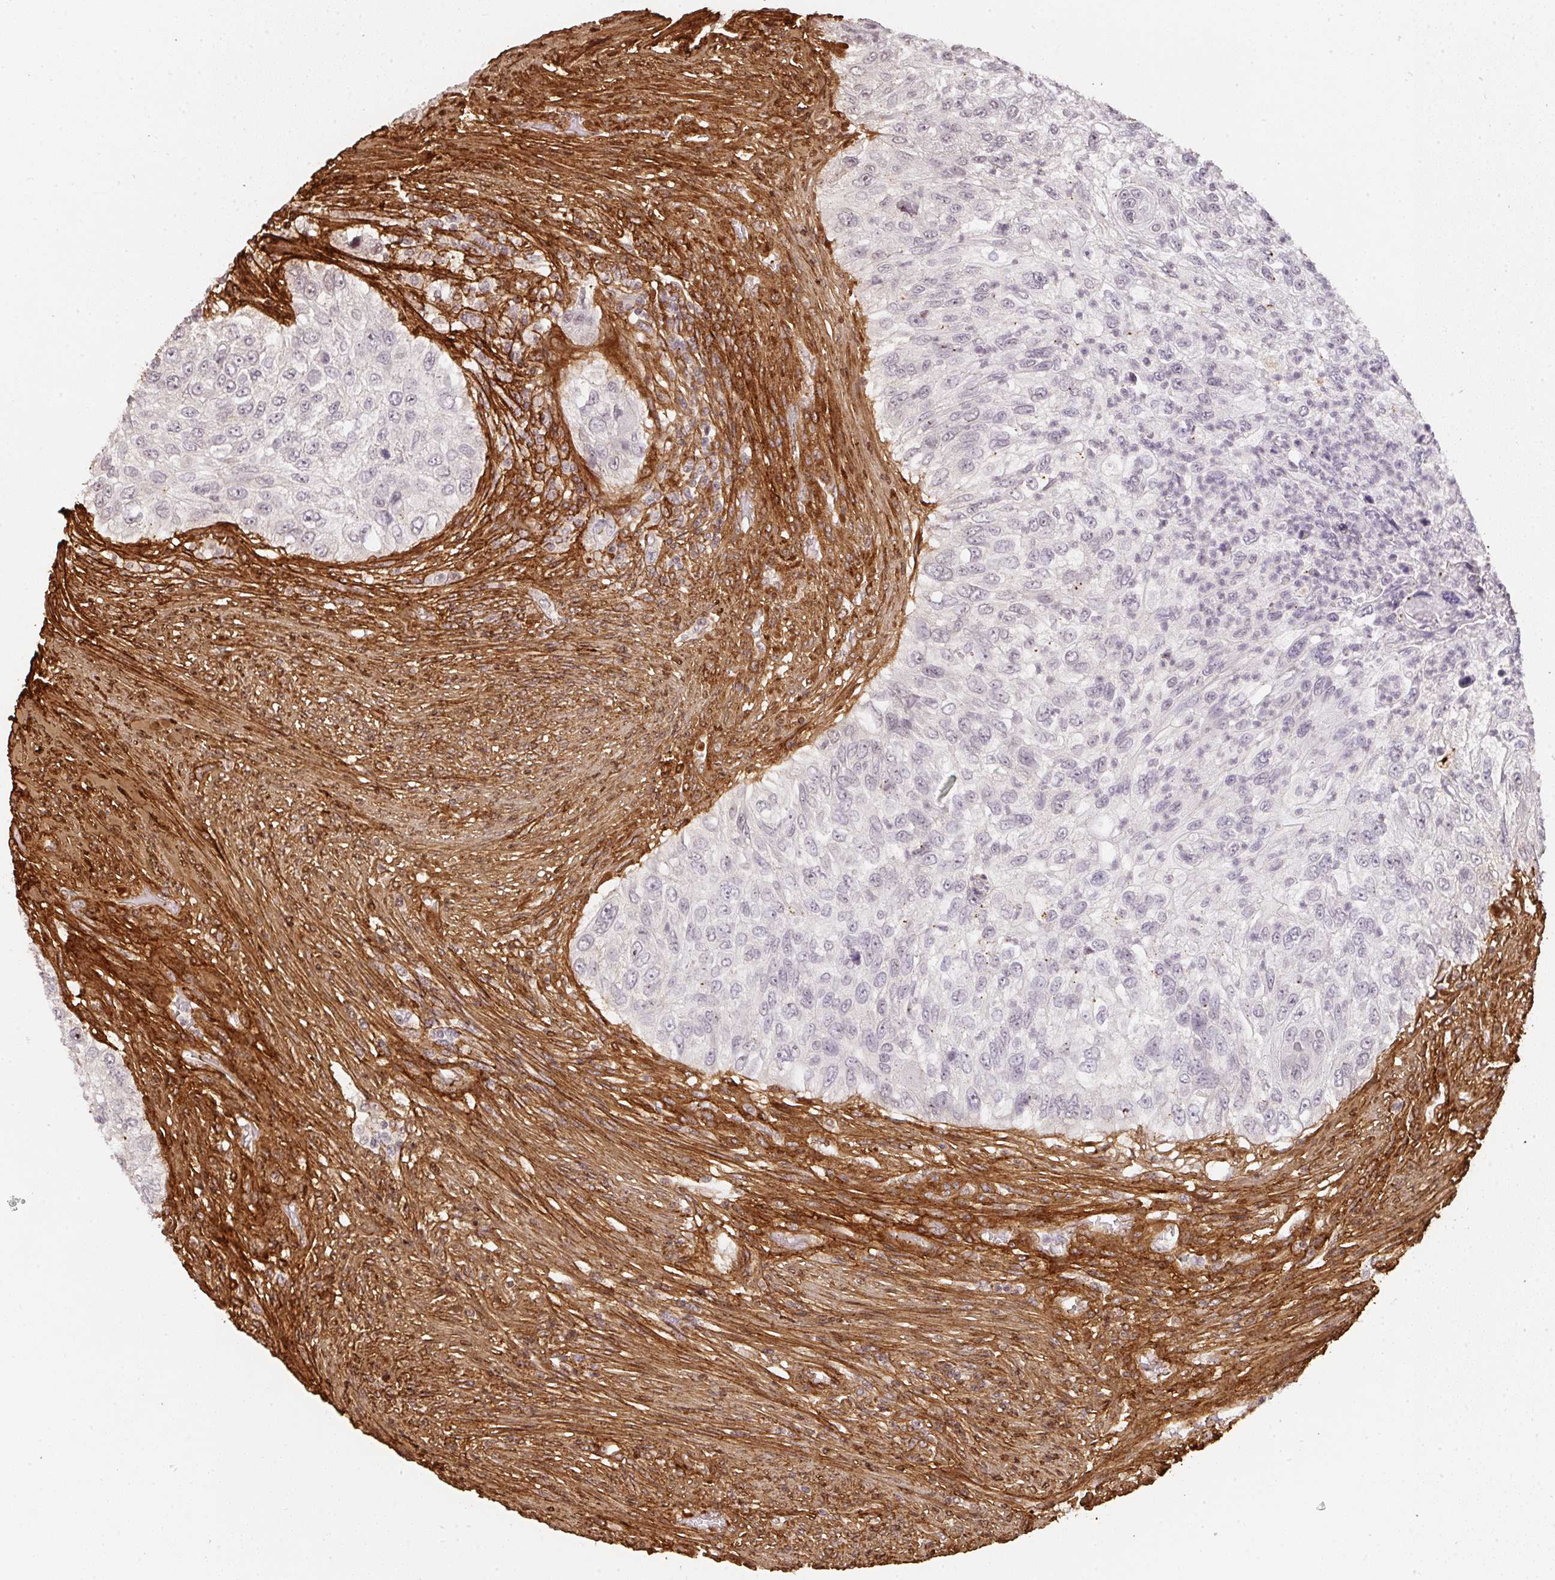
{"staining": {"intensity": "negative", "quantity": "none", "location": "none"}, "tissue": "urothelial cancer", "cell_type": "Tumor cells", "image_type": "cancer", "snomed": [{"axis": "morphology", "description": "Urothelial carcinoma, High grade"}, {"axis": "topography", "description": "Urinary bladder"}], "caption": "High power microscopy photomicrograph of an IHC image of urothelial carcinoma (high-grade), revealing no significant staining in tumor cells.", "gene": "COL3A1", "patient": {"sex": "female", "age": 60}}